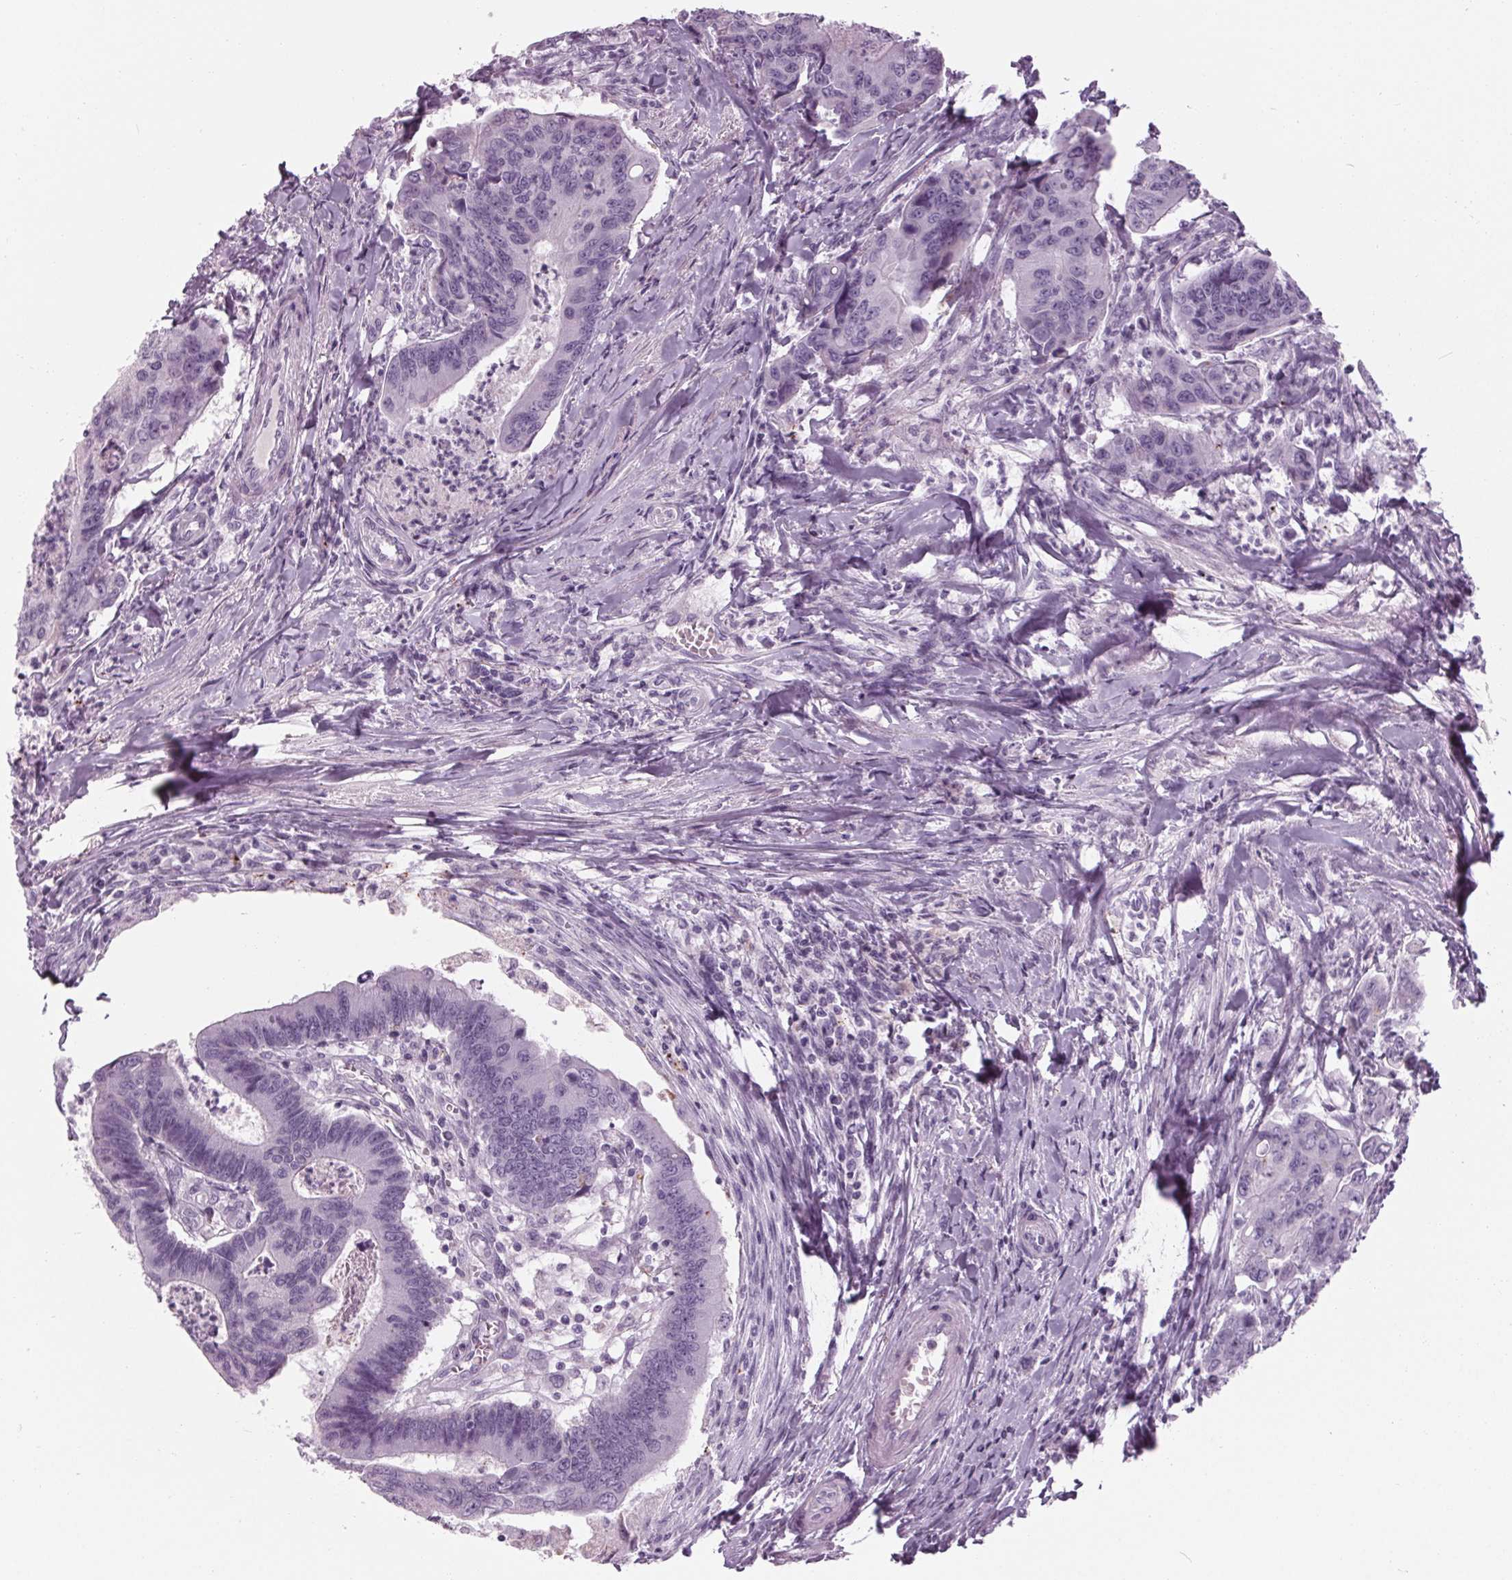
{"staining": {"intensity": "negative", "quantity": "none", "location": "none"}, "tissue": "colorectal cancer", "cell_type": "Tumor cells", "image_type": "cancer", "snomed": [{"axis": "morphology", "description": "Adenocarcinoma, NOS"}, {"axis": "topography", "description": "Colon"}], "caption": "Immunohistochemistry (IHC) photomicrograph of adenocarcinoma (colorectal) stained for a protein (brown), which demonstrates no staining in tumor cells.", "gene": "CYP3A43", "patient": {"sex": "female", "age": 67}}